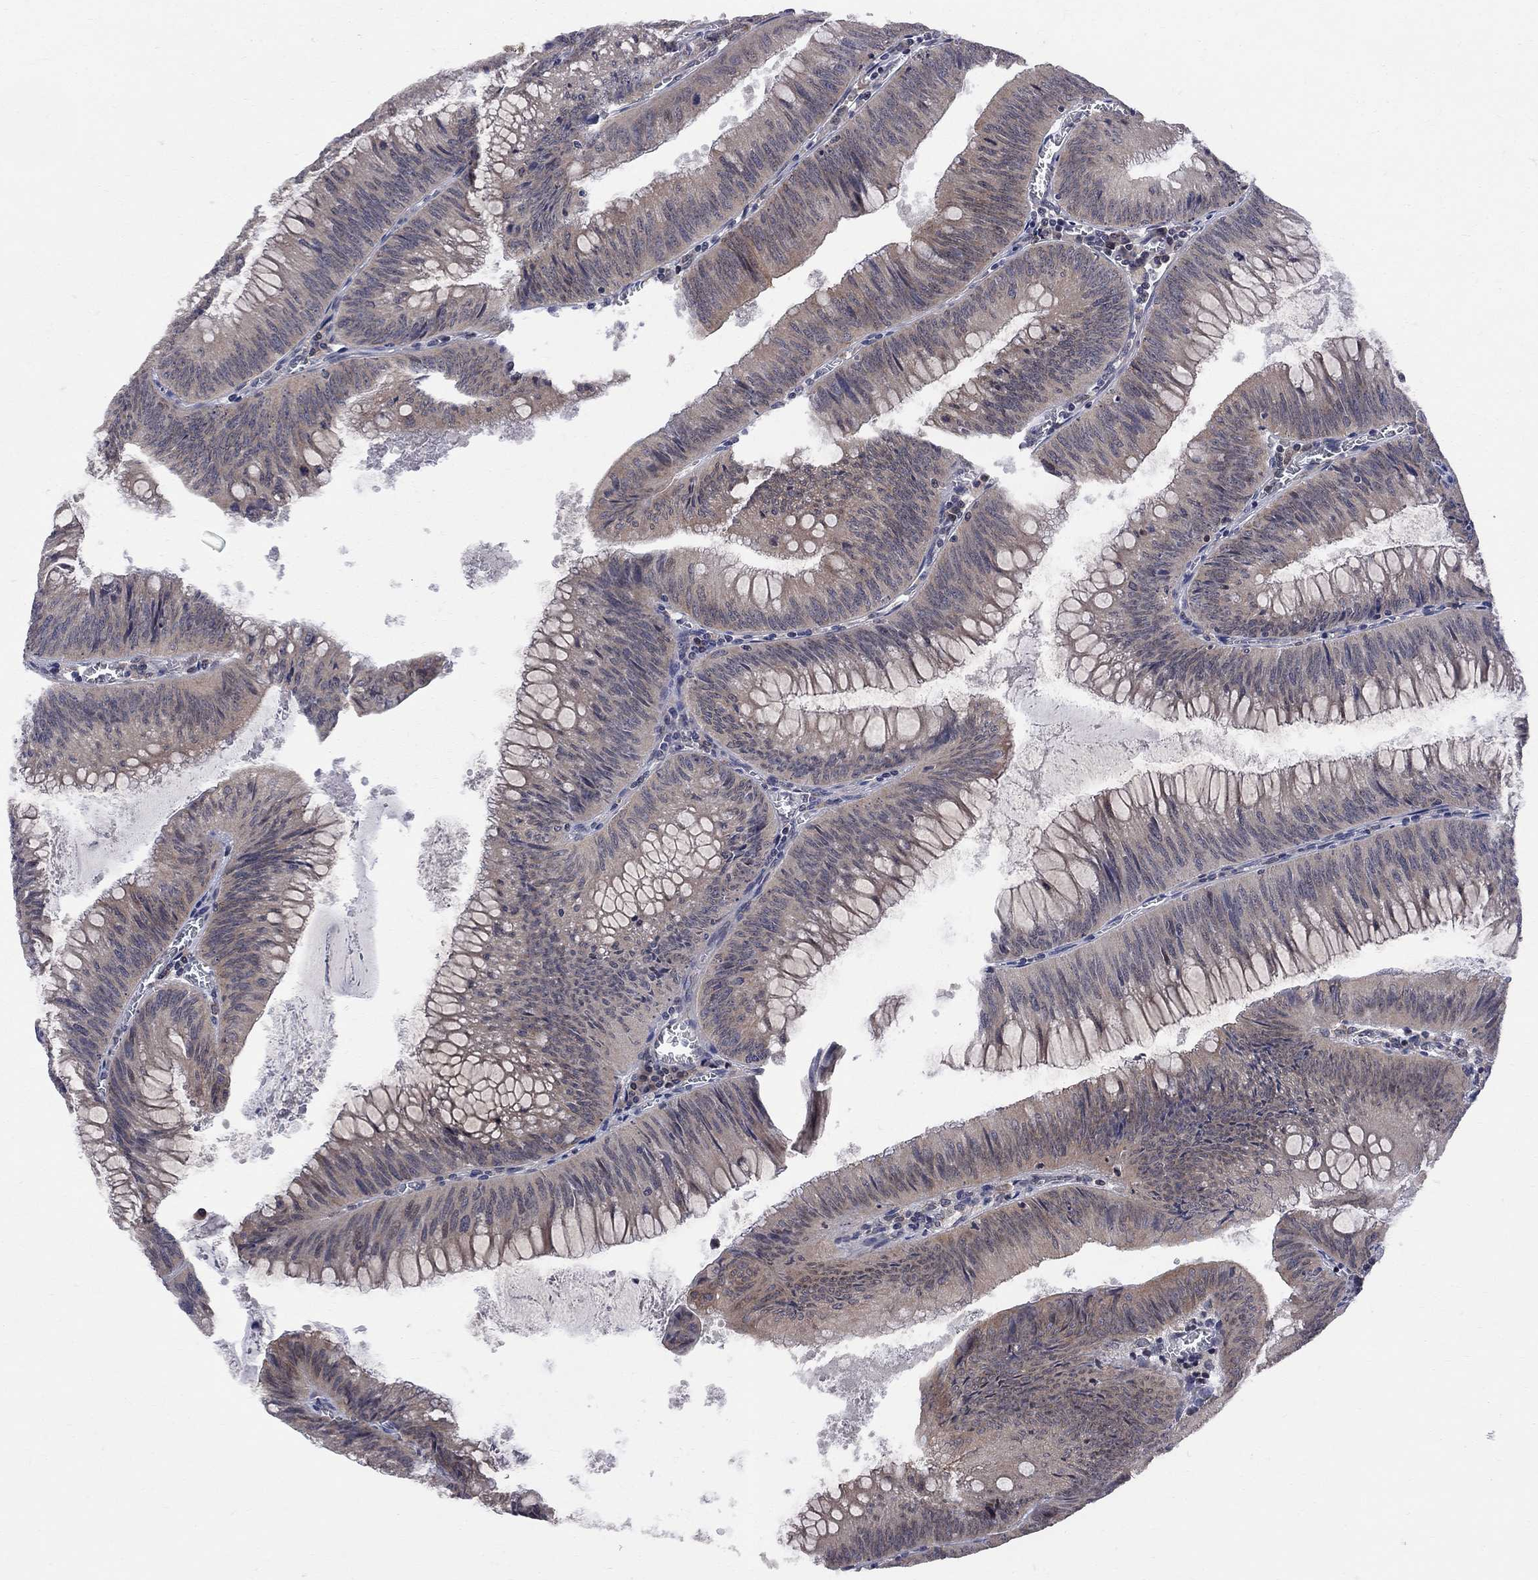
{"staining": {"intensity": "weak", "quantity": ">75%", "location": "cytoplasmic/membranous"}, "tissue": "colorectal cancer", "cell_type": "Tumor cells", "image_type": "cancer", "snomed": [{"axis": "morphology", "description": "Adenocarcinoma, NOS"}, {"axis": "topography", "description": "Rectum"}], "caption": "A low amount of weak cytoplasmic/membranous expression is appreciated in approximately >75% of tumor cells in colorectal adenocarcinoma tissue. The staining is performed using DAB (3,3'-diaminobenzidine) brown chromogen to label protein expression. The nuclei are counter-stained blue using hematoxylin.", "gene": "CNOT11", "patient": {"sex": "female", "age": 72}}